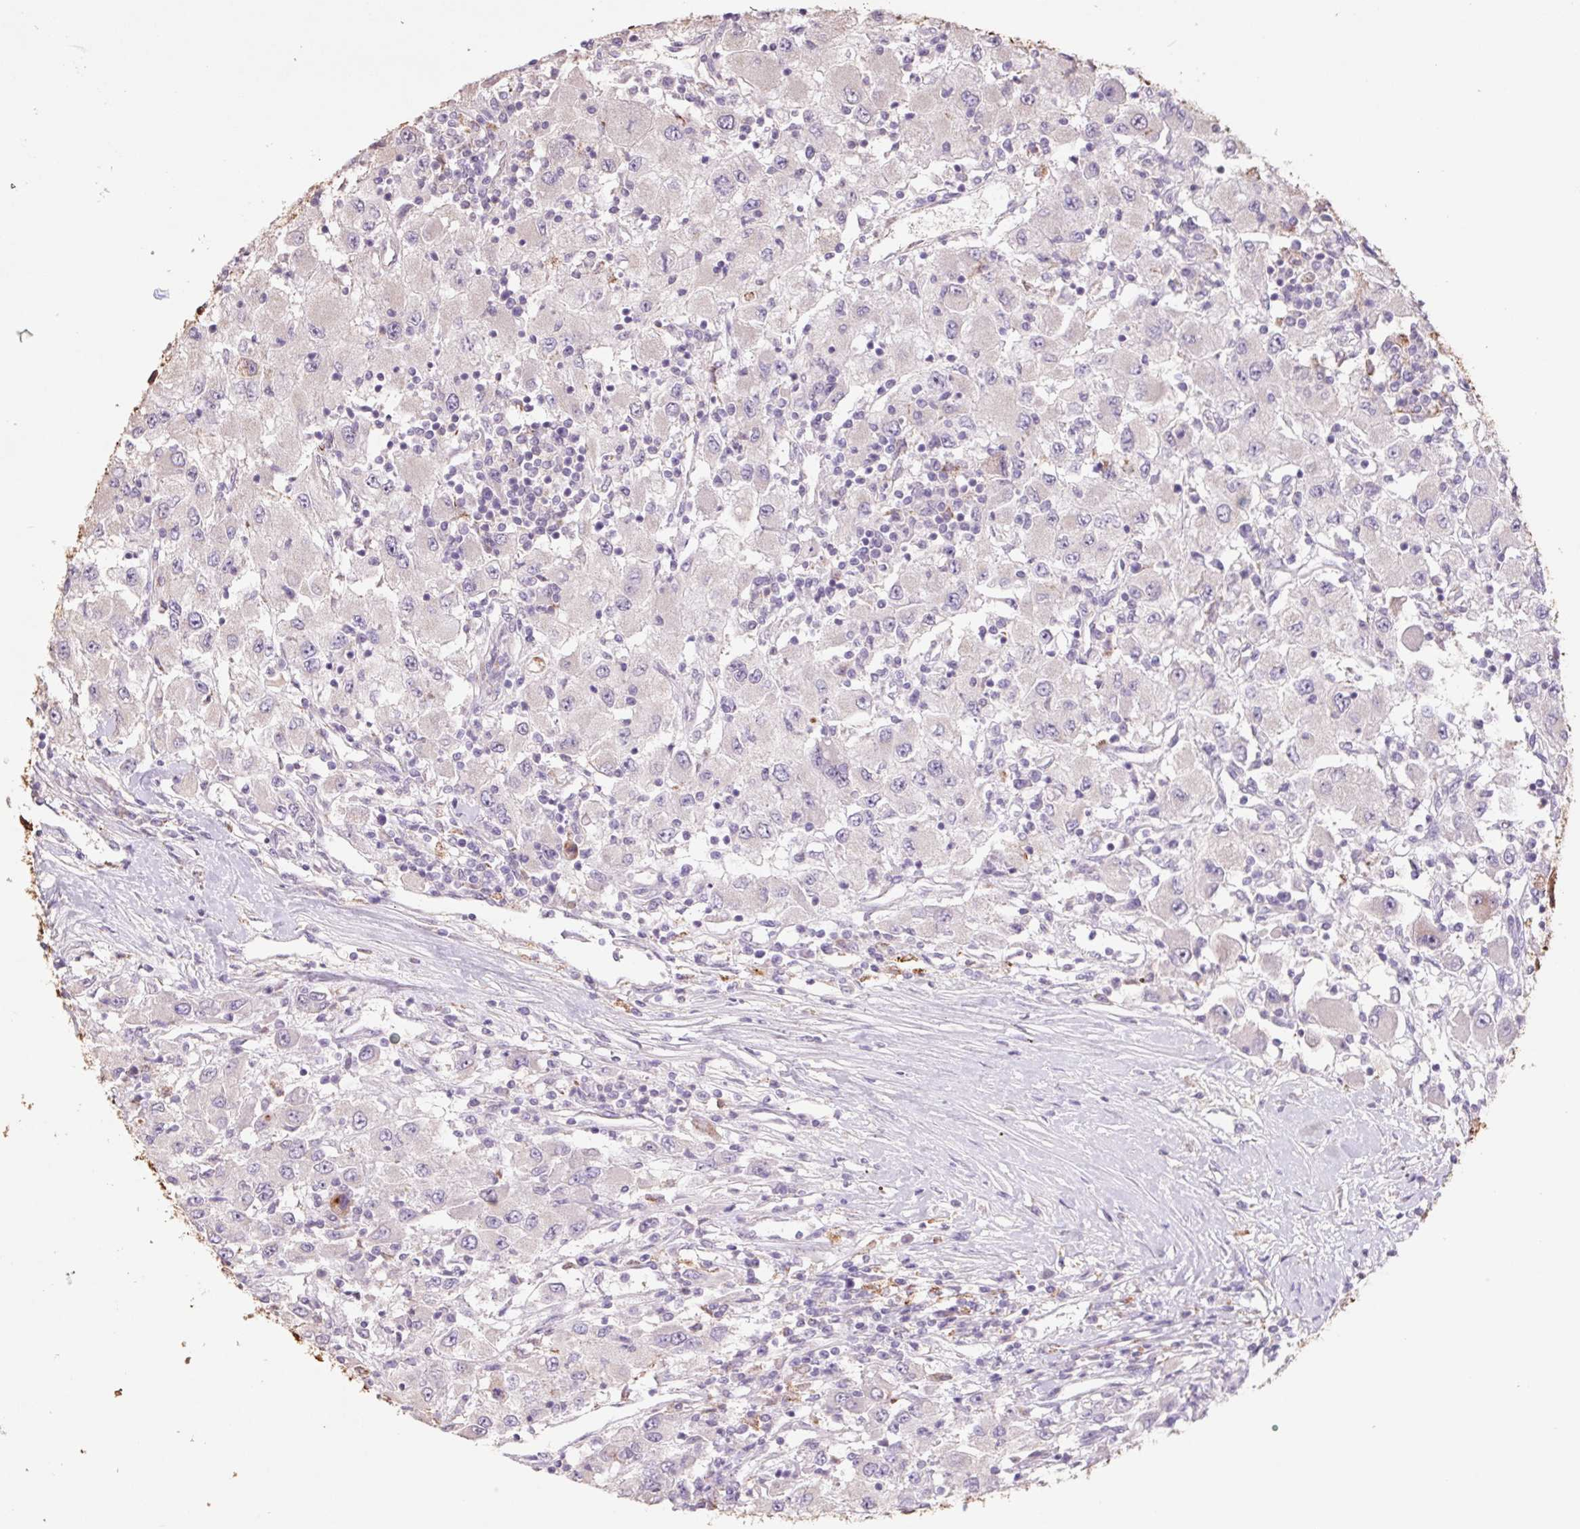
{"staining": {"intensity": "negative", "quantity": "none", "location": "none"}, "tissue": "renal cancer", "cell_type": "Tumor cells", "image_type": "cancer", "snomed": [{"axis": "morphology", "description": "Adenocarcinoma, NOS"}, {"axis": "topography", "description": "Kidney"}], "caption": "This is an immunohistochemistry histopathology image of renal cancer (adenocarcinoma). There is no expression in tumor cells.", "gene": "GRM2", "patient": {"sex": "female", "age": 67}}